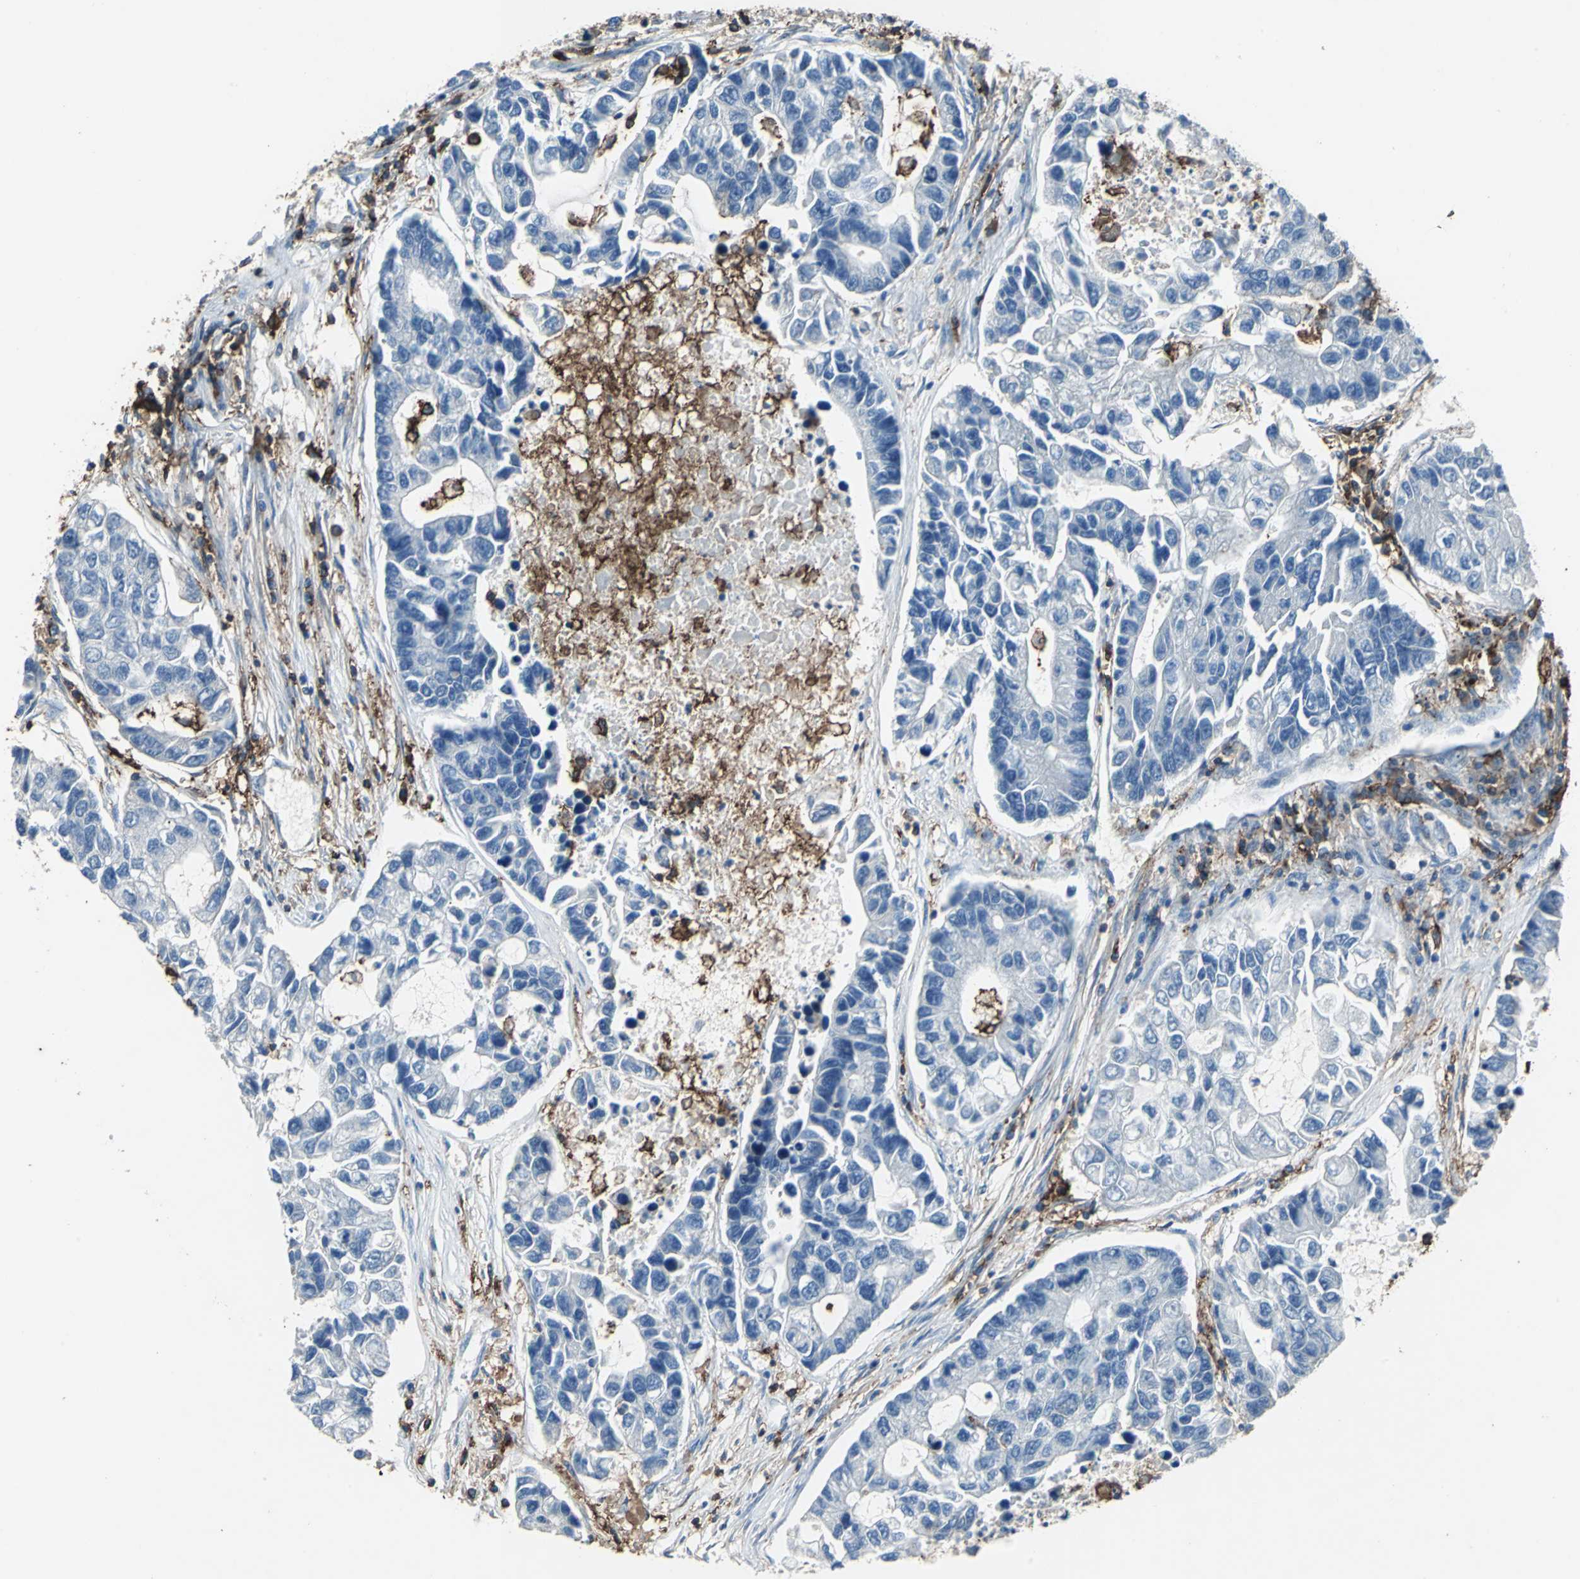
{"staining": {"intensity": "negative", "quantity": "none", "location": "none"}, "tissue": "lung cancer", "cell_type": "Tumor cells", "image_type": "cancer", "snomed": [{"axis": "morphology", "description": "Adenocarcinoma, NOS"}, {"axis": "topography", "description": "Lung"}], "caption": "IHC micrograph of human lung cancer (adenocarcinoma) stained for a protein (brown), which reveals no expression in tumor cells.", "gene": "CD44", "patient": {"sex": "female", "age": 51}}